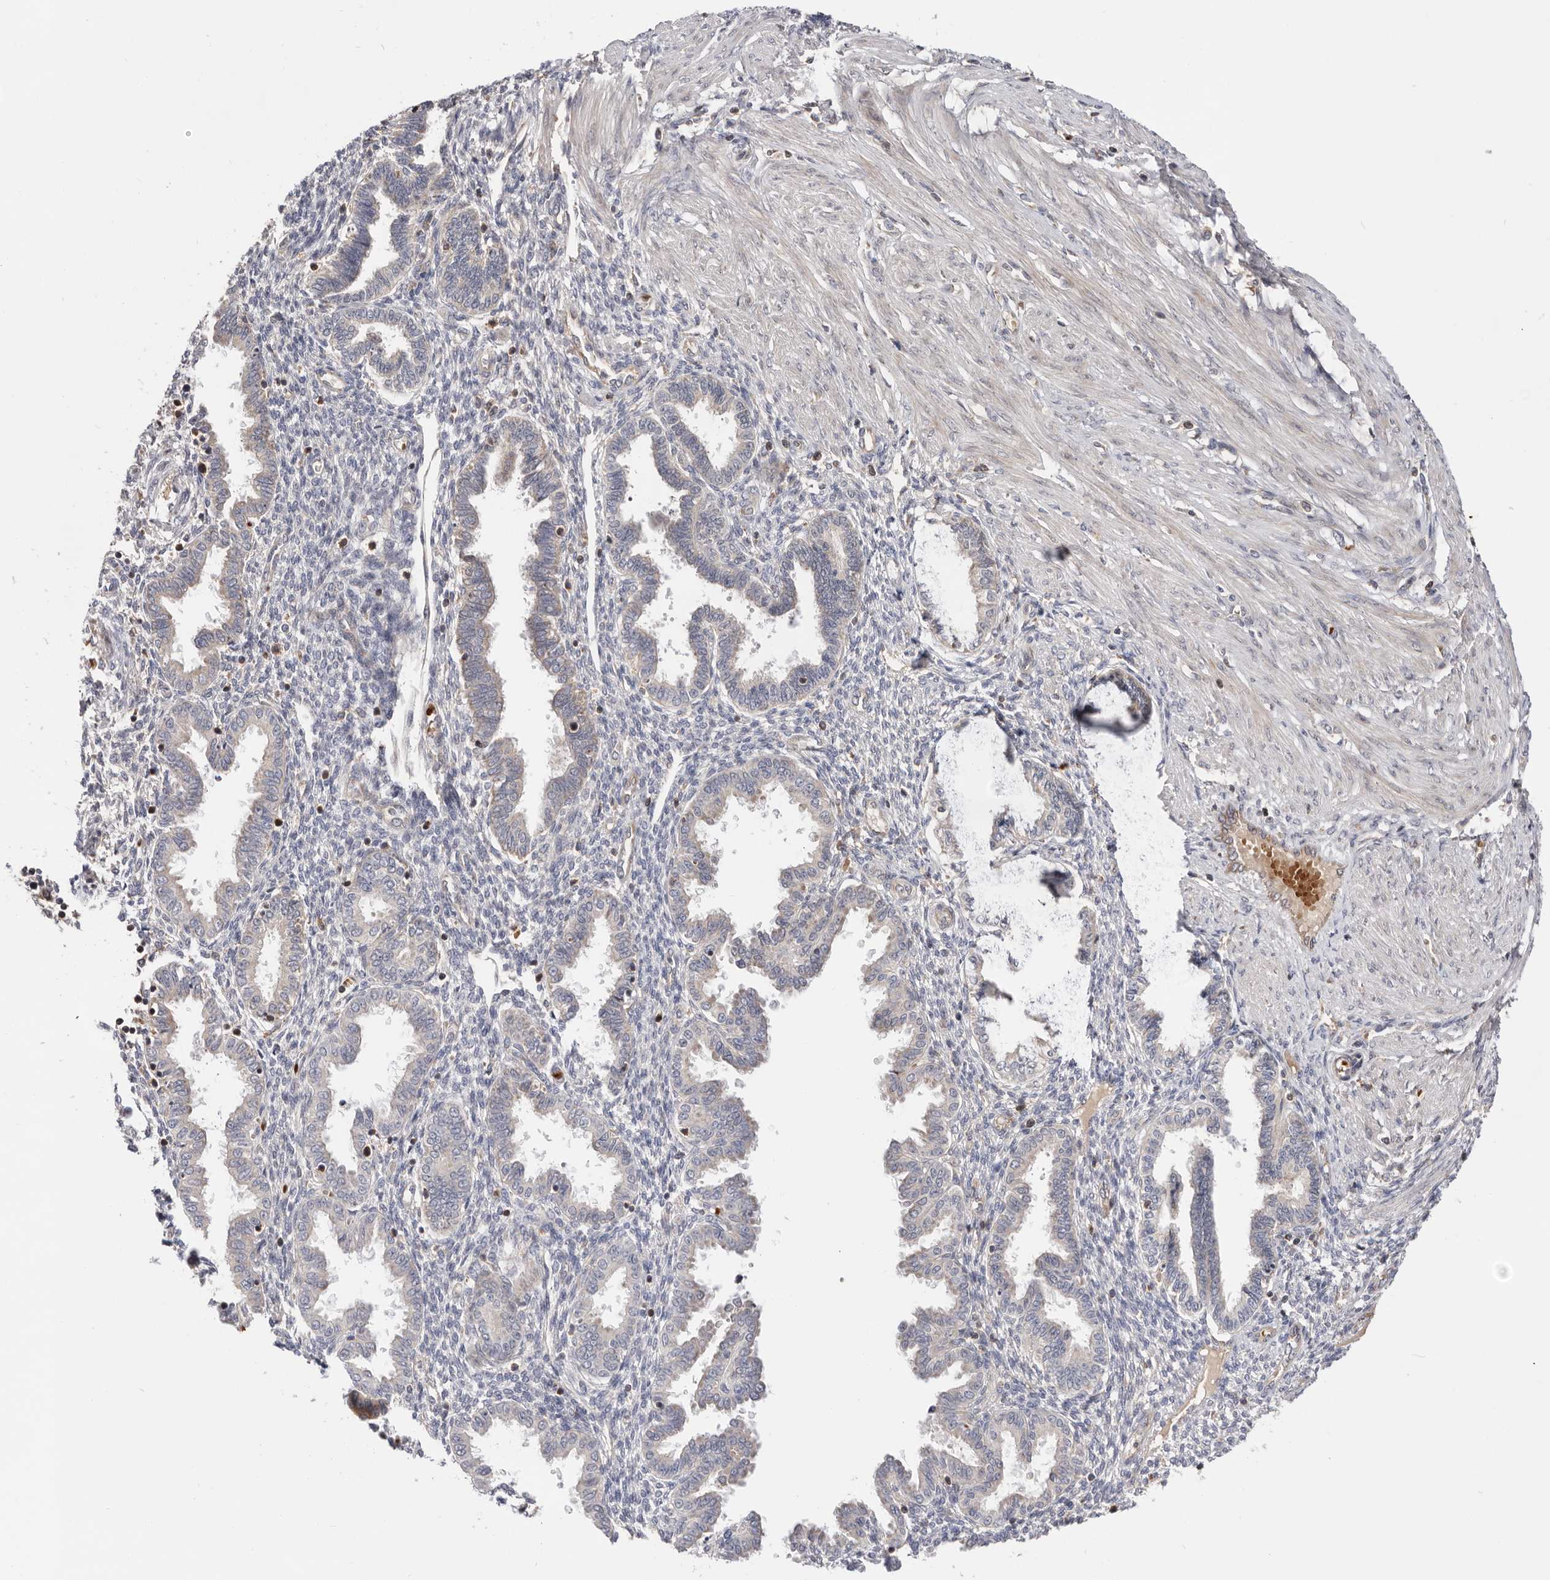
{"staining": {"intensity": "moderate", "quantity": "<25%", "location": "cytoplasmic/membranous"}, "tissue": "endometrium", "cell_type": "Cells in endometrial stroma", "image_type": "normal", "snomed": [{"axis": "morphology", "description": "Normal tissue, NOS"}, {"axis": "topography", "description": "Endometrium"}], "caption": "High-power microscopy captured an immunohistochemistry (IHC) photomicrograph of normal endometrium, revealing moderate cytoplasmic/membranous staining in about <25% of cells in endometrial stroma.", "gene": "RNF213", "patient": {"sex": "female", "age": 33}}